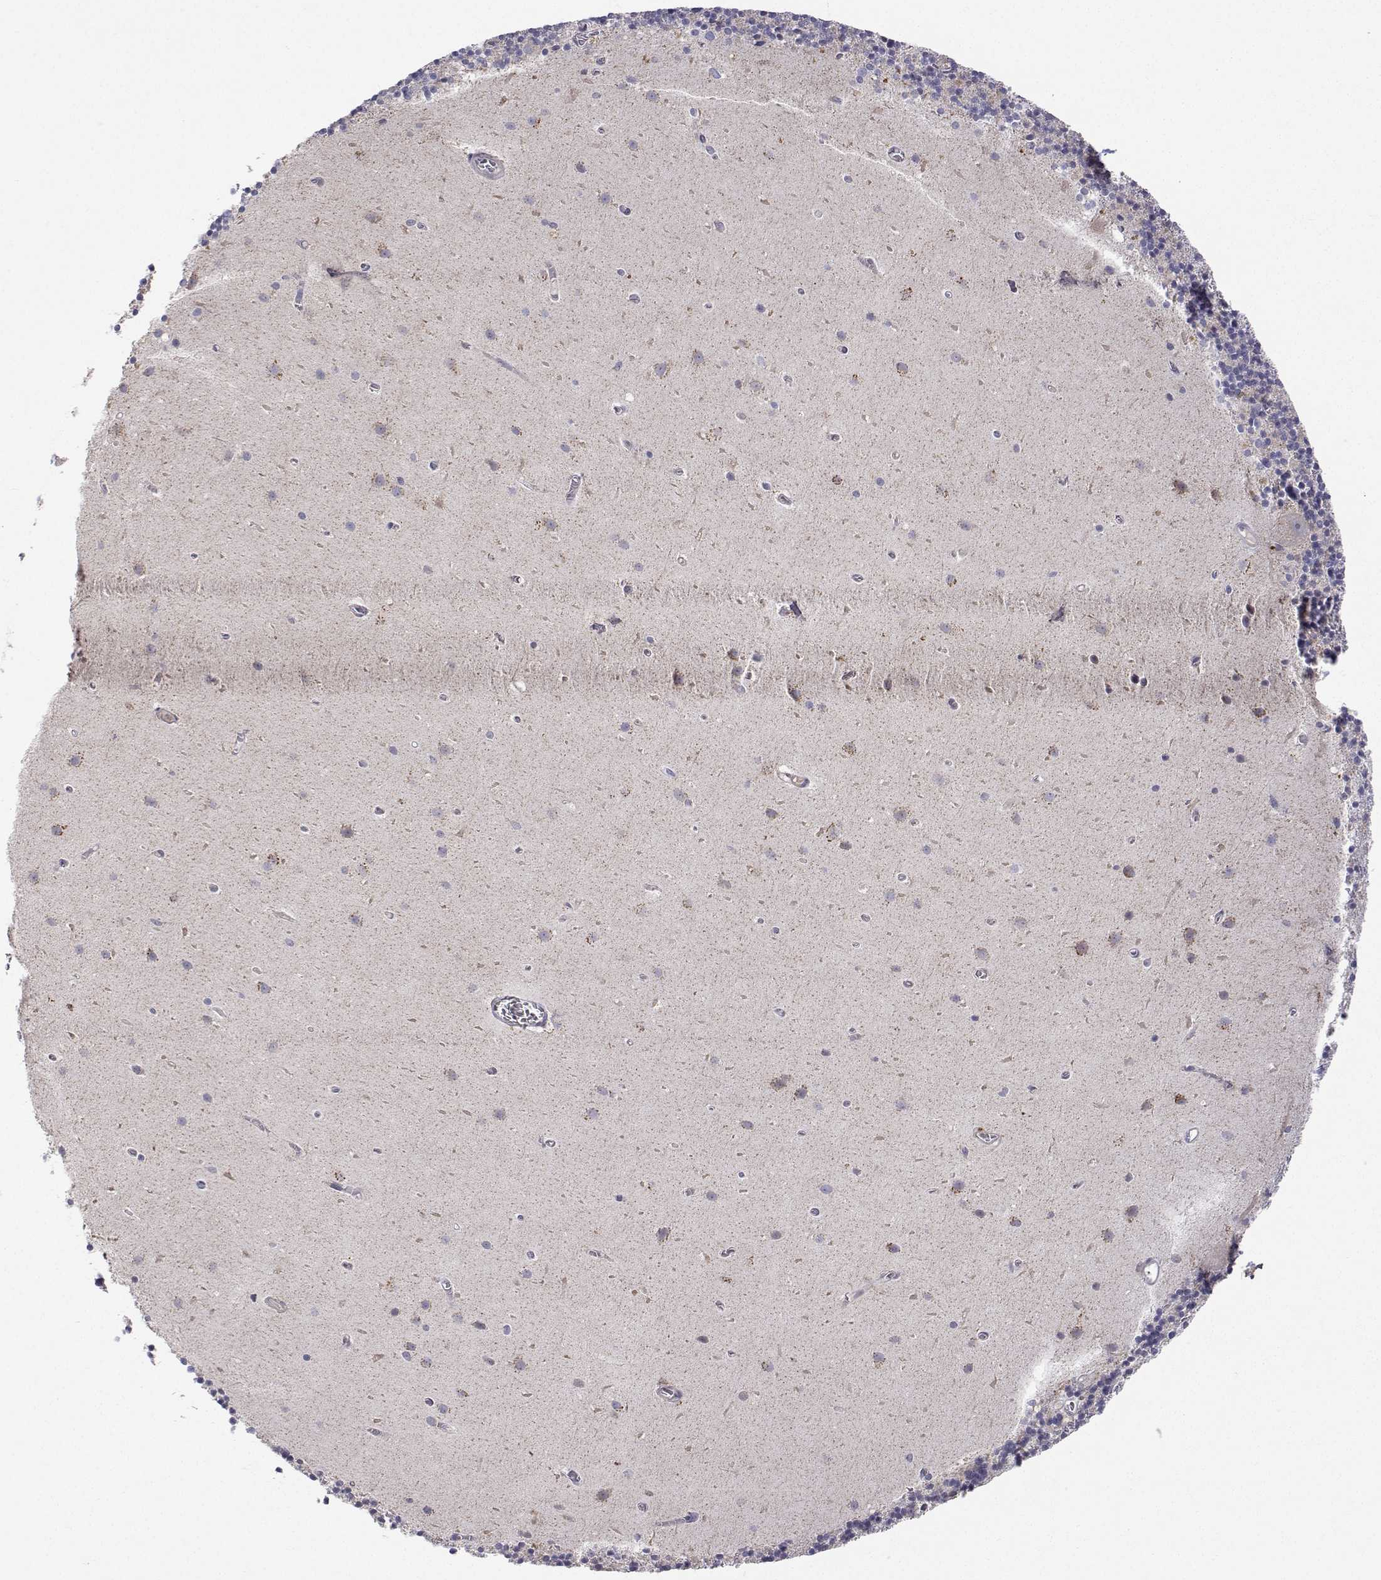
{"staining": {"intensity": "weak", "quantity": "25%-75%", "location": "cytoplasmic/membranous"}, "tissue": "cerebellum", "cell_type": "Cells in granular layer", "image_type": "normal", "snomed": [{"axis": "morphology", "description": "Normal tissue, NOS"}, {"axis": "topography", "description": "Cerebellum"}], "caption": "A high-resolution photomicrograph shows IHC staining of unremarkable cerebellum, which displays weak cytoplasmic/membranous positivity in about 25%-75% of cells in granular layer.", "gene": "MRPL3", "patient": {"sex": "male", "age": 70}}